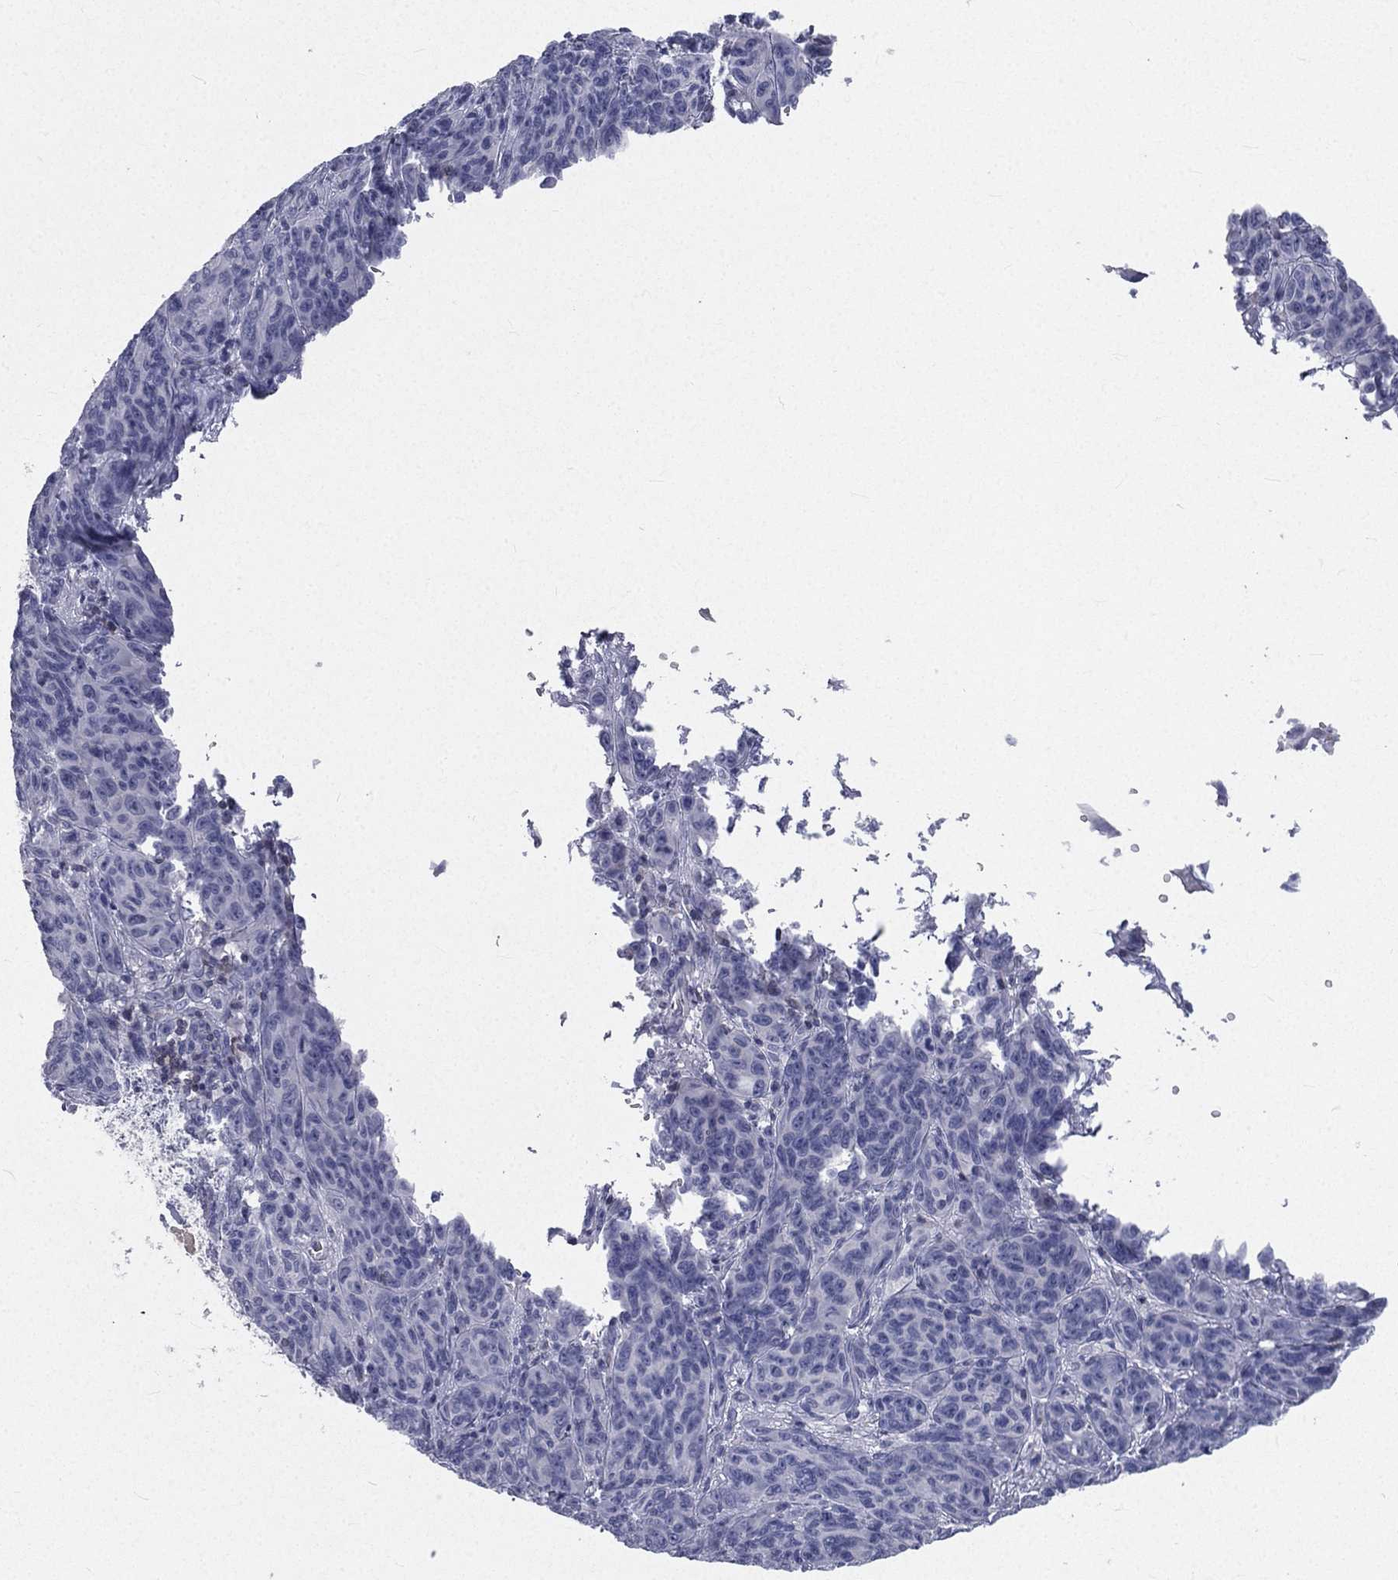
{"staining": {"intensity": "negative", "quantity": "none", "location": "none"}, "tissue": "melanoma", "cell_type": "Tumor cells", "image_type": "cancer", "snomed": [{"axis": "morphology", "description": "Malignant melanoma, NOS"}, {"axis": "topography", "description": "Vulva, labia, clitoris and Bartholin´s gland, NO"}], "caption": "IHC of melanoma displays no expression in tumor cells.", "gene": "CD3D", "patient": {"sex": "female", "age": 75}}